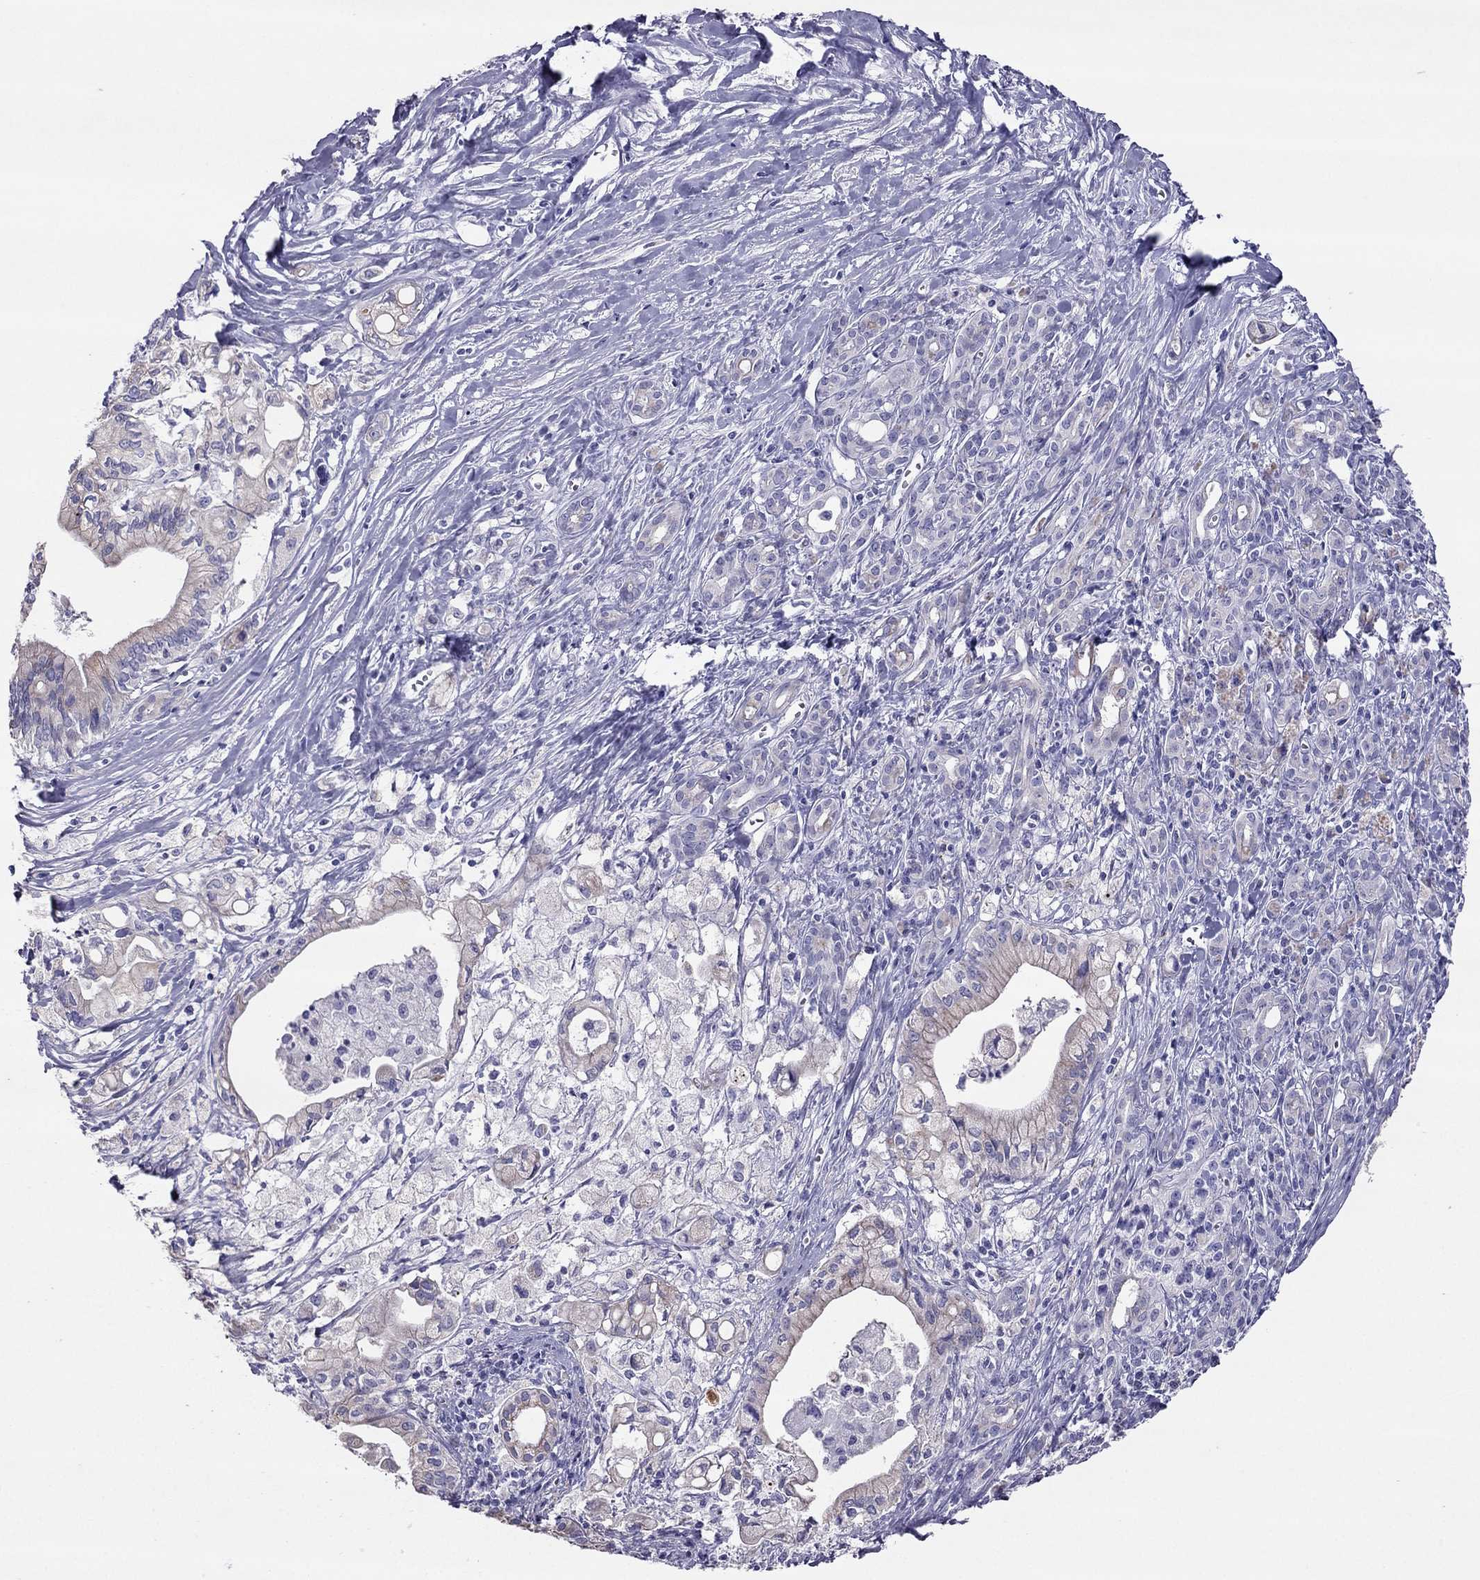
{"staining": {"intensity": "weak", "quantity": "<25%", "location": "cytoplasmic/membranous"}, "tissue": "pancreatic cancer", "cell_type": "Tumor cells", "image_type": "cancer", "snomed": [{"axis": "morphology", "description": "Adenocarcinoma, NOS"}, {"axis": "topography", "description": "Pancreas"}], "caption": "Immunohistochemical staining of human pancreatic cancer demonstrates no significant staining in tumor cells.", "gene": "MAEL", "patient": {"sex": "male", "age": 71}}